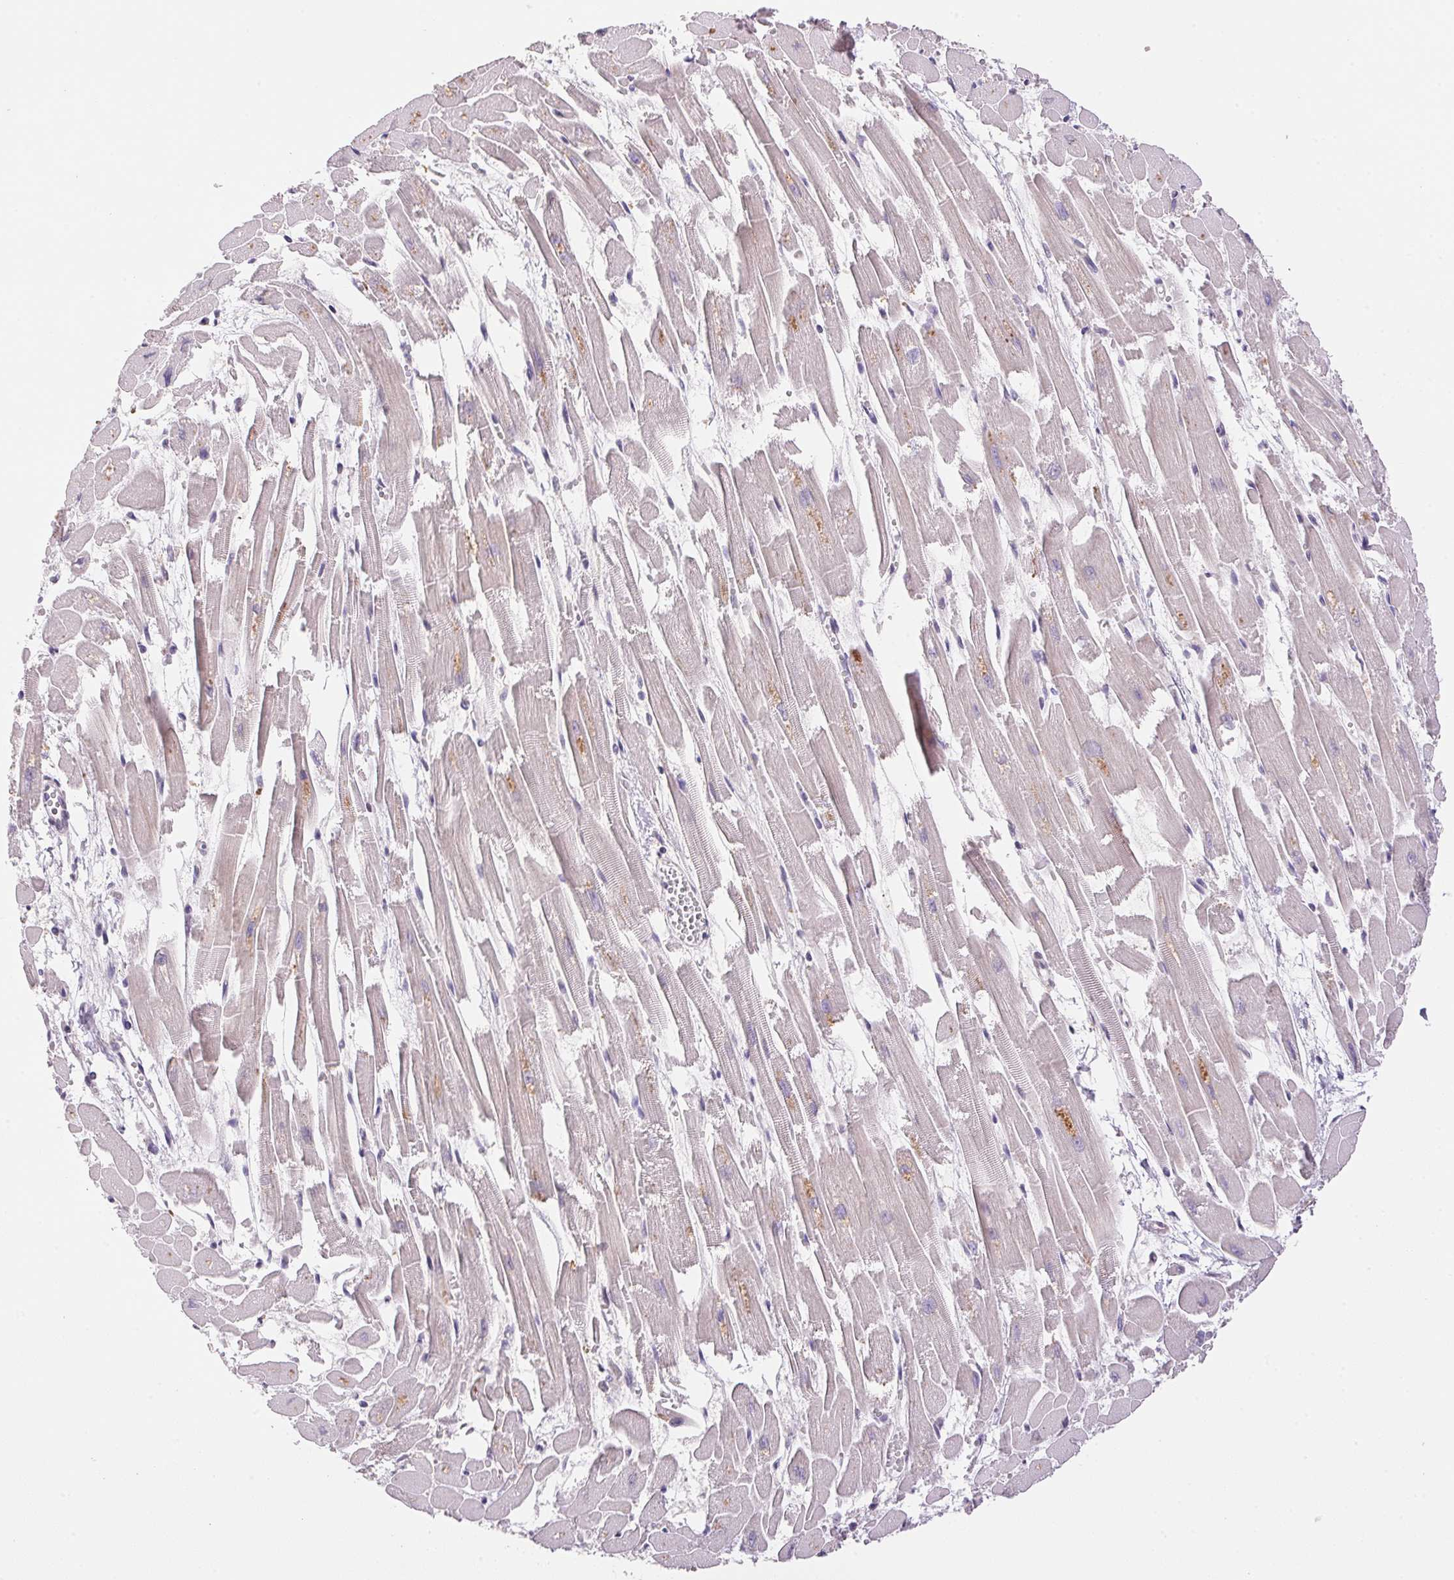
{"staining": {"intensity": "weak", "quantity": "<25%", "location": "cytoplasmic/membranous"}, "tissue": "heart muscle", "cell_type": "Cardiomyocytes", "image_type": "normal", "snomed": [{"axis": "morphology", "description": "Normal tissue, NOS"}, {"axis": "topography", "description": "Heart"}], "caption": "This is an IHC photomicrograph of benign human heart muscle. There is no staining in cardiomyocytes.", "gene": "GYG2", "patient": {"sex": "female", "age": 52}}